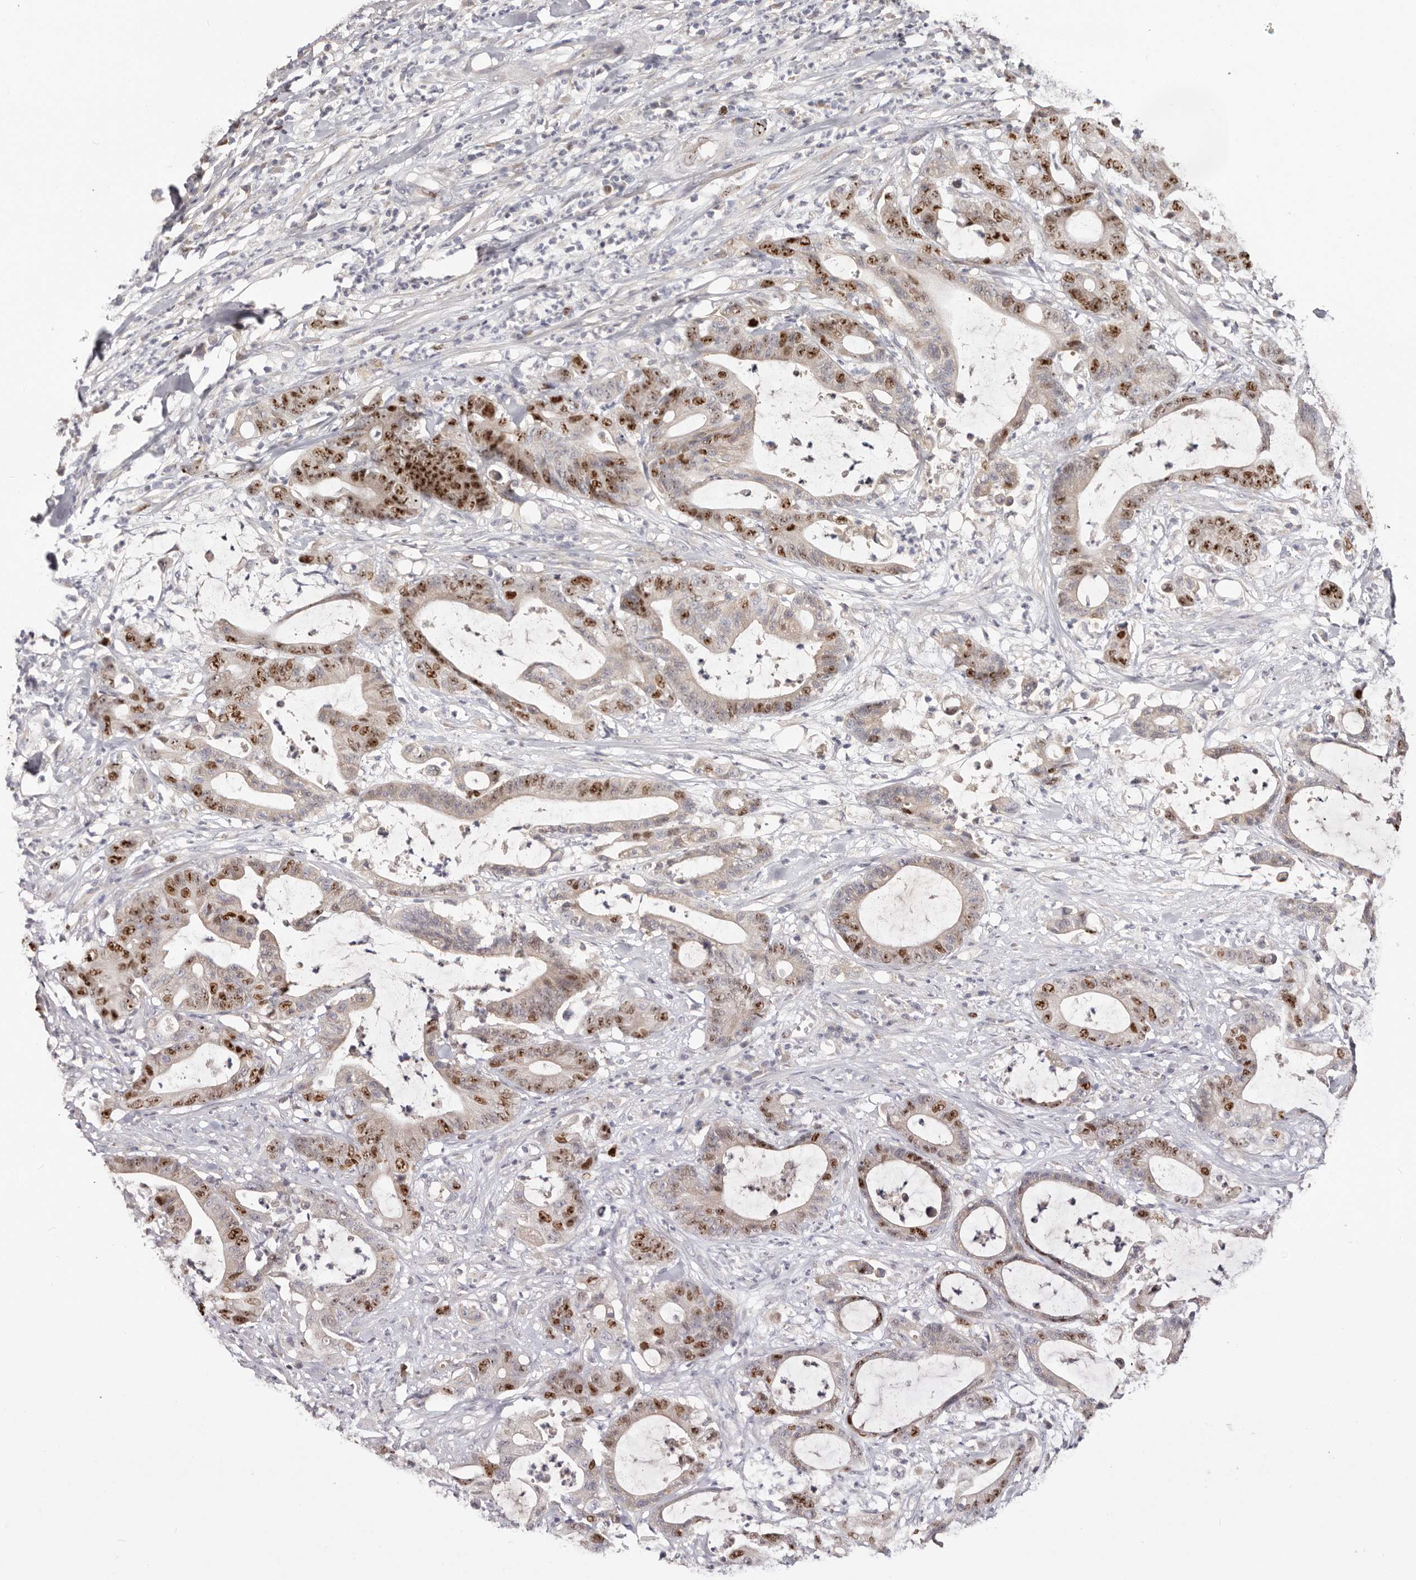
{"staining": {"intensity": "strong", "quantity": "25%-75%", "location": "nuclear"}, "tissue": "colorectal cancer", "cell_type": "Tumor cells", "image_type": "cancer", "snomed": [{"axis": "morphology", "description": "Adenocarcinoma, NOS"}, {"axis": "topography", "description": "Colon"}], "caption": "Immunohistochemical staining of human colorectal adenocarcinoma demonstrates high levels of strong nuclear expression in about 25%-75% of tumor cells.", "gene": "CCDC190", "patient": {"sex": "female", "age": 84}}